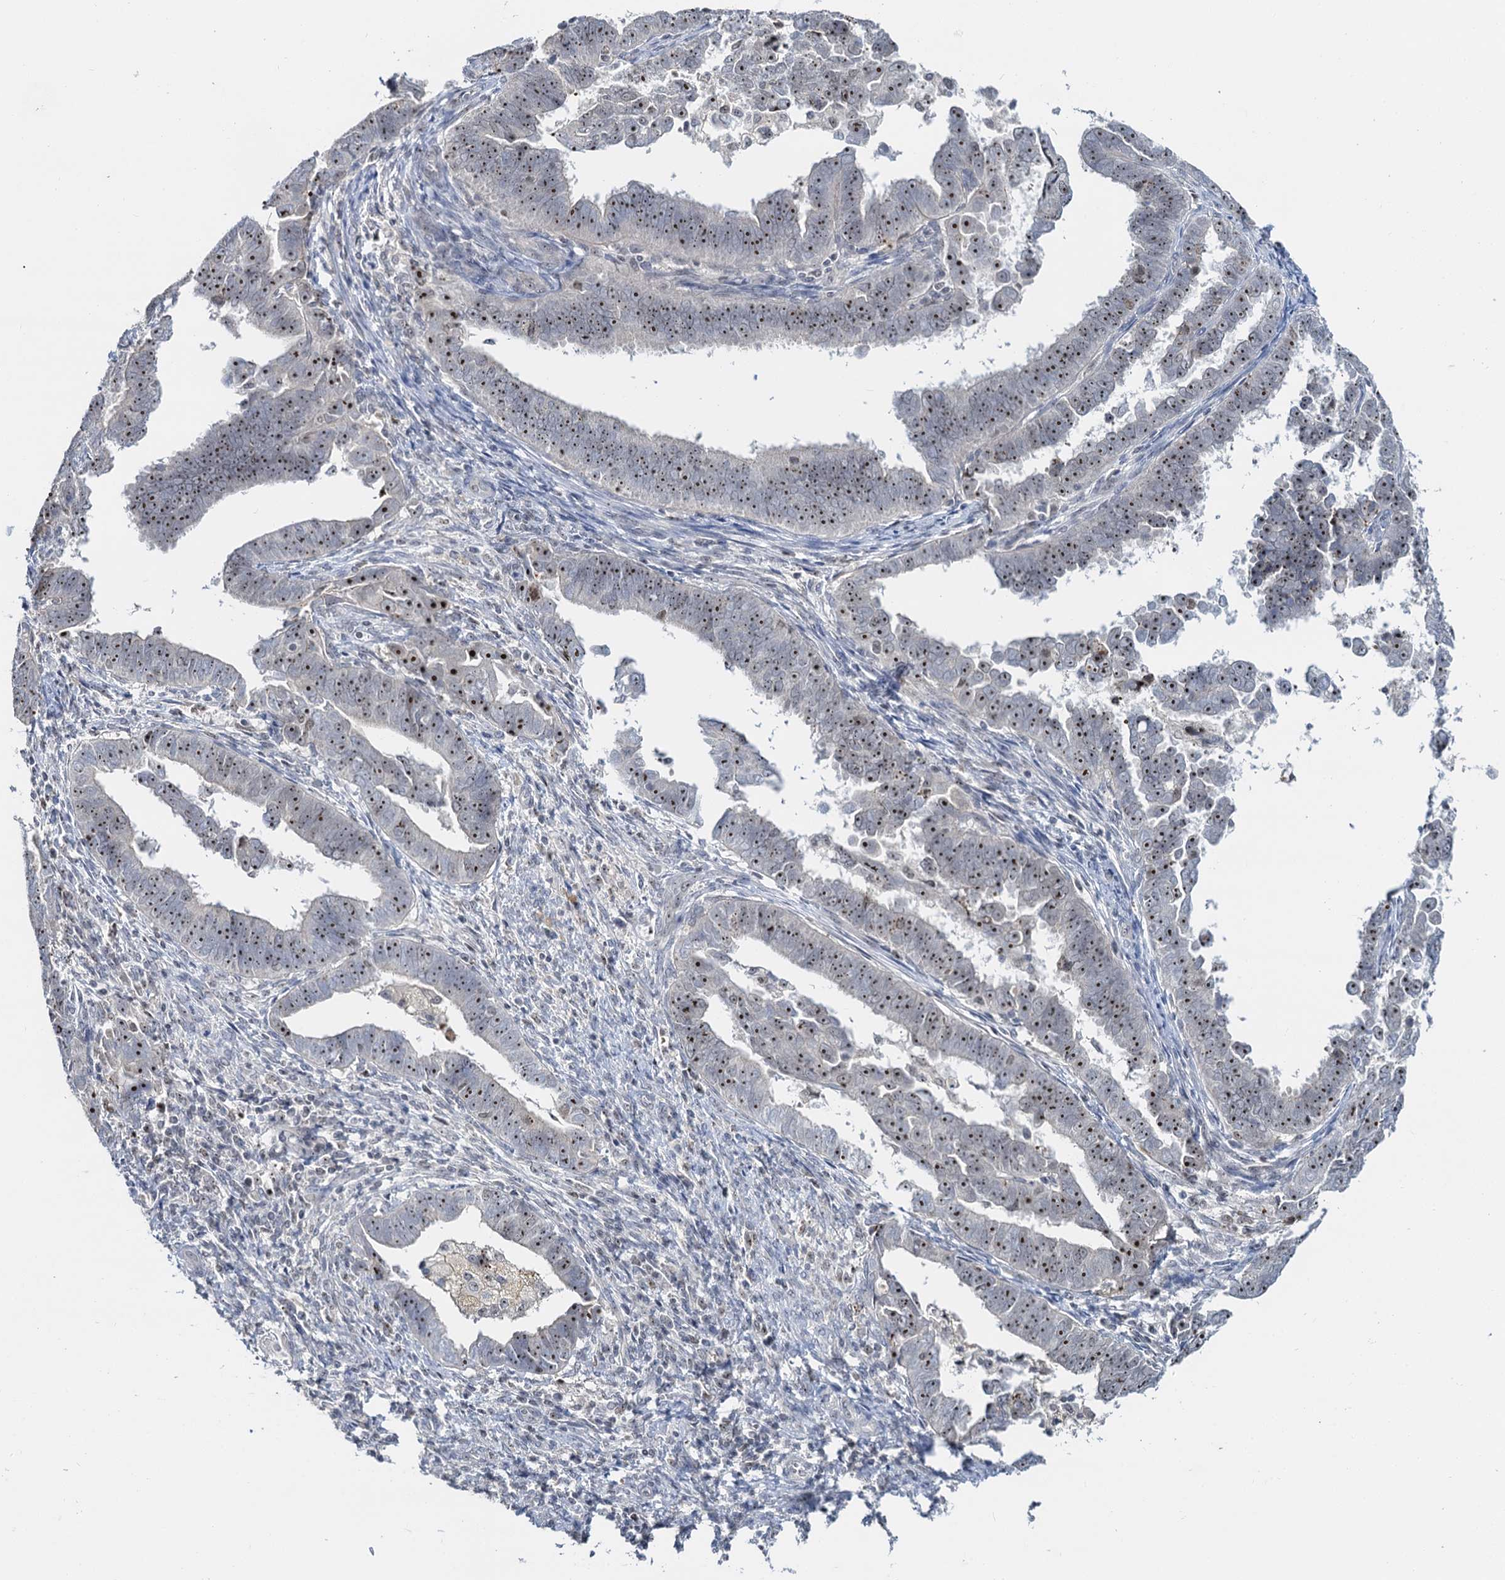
{"staining": {"intensity": "moderate", "quantity": ">75%", "location": "nuclear"}, "tissue": "endometrial cancer", "cell_type": "Tumor cells", "image_type": "cancer", "snomed": [{"axis": "morphology", "description": "Adenocarcinoma, NOS"}, {"axis": "topography", "description": "Endometrium"}], "caption": "Endometrial cancer stained for a protein (brown) shows moderate nuclear positive expression in approximately >75% of tumor cells.", "gene": "NOP2", "patient": {"sex": "female", "age": 75}}